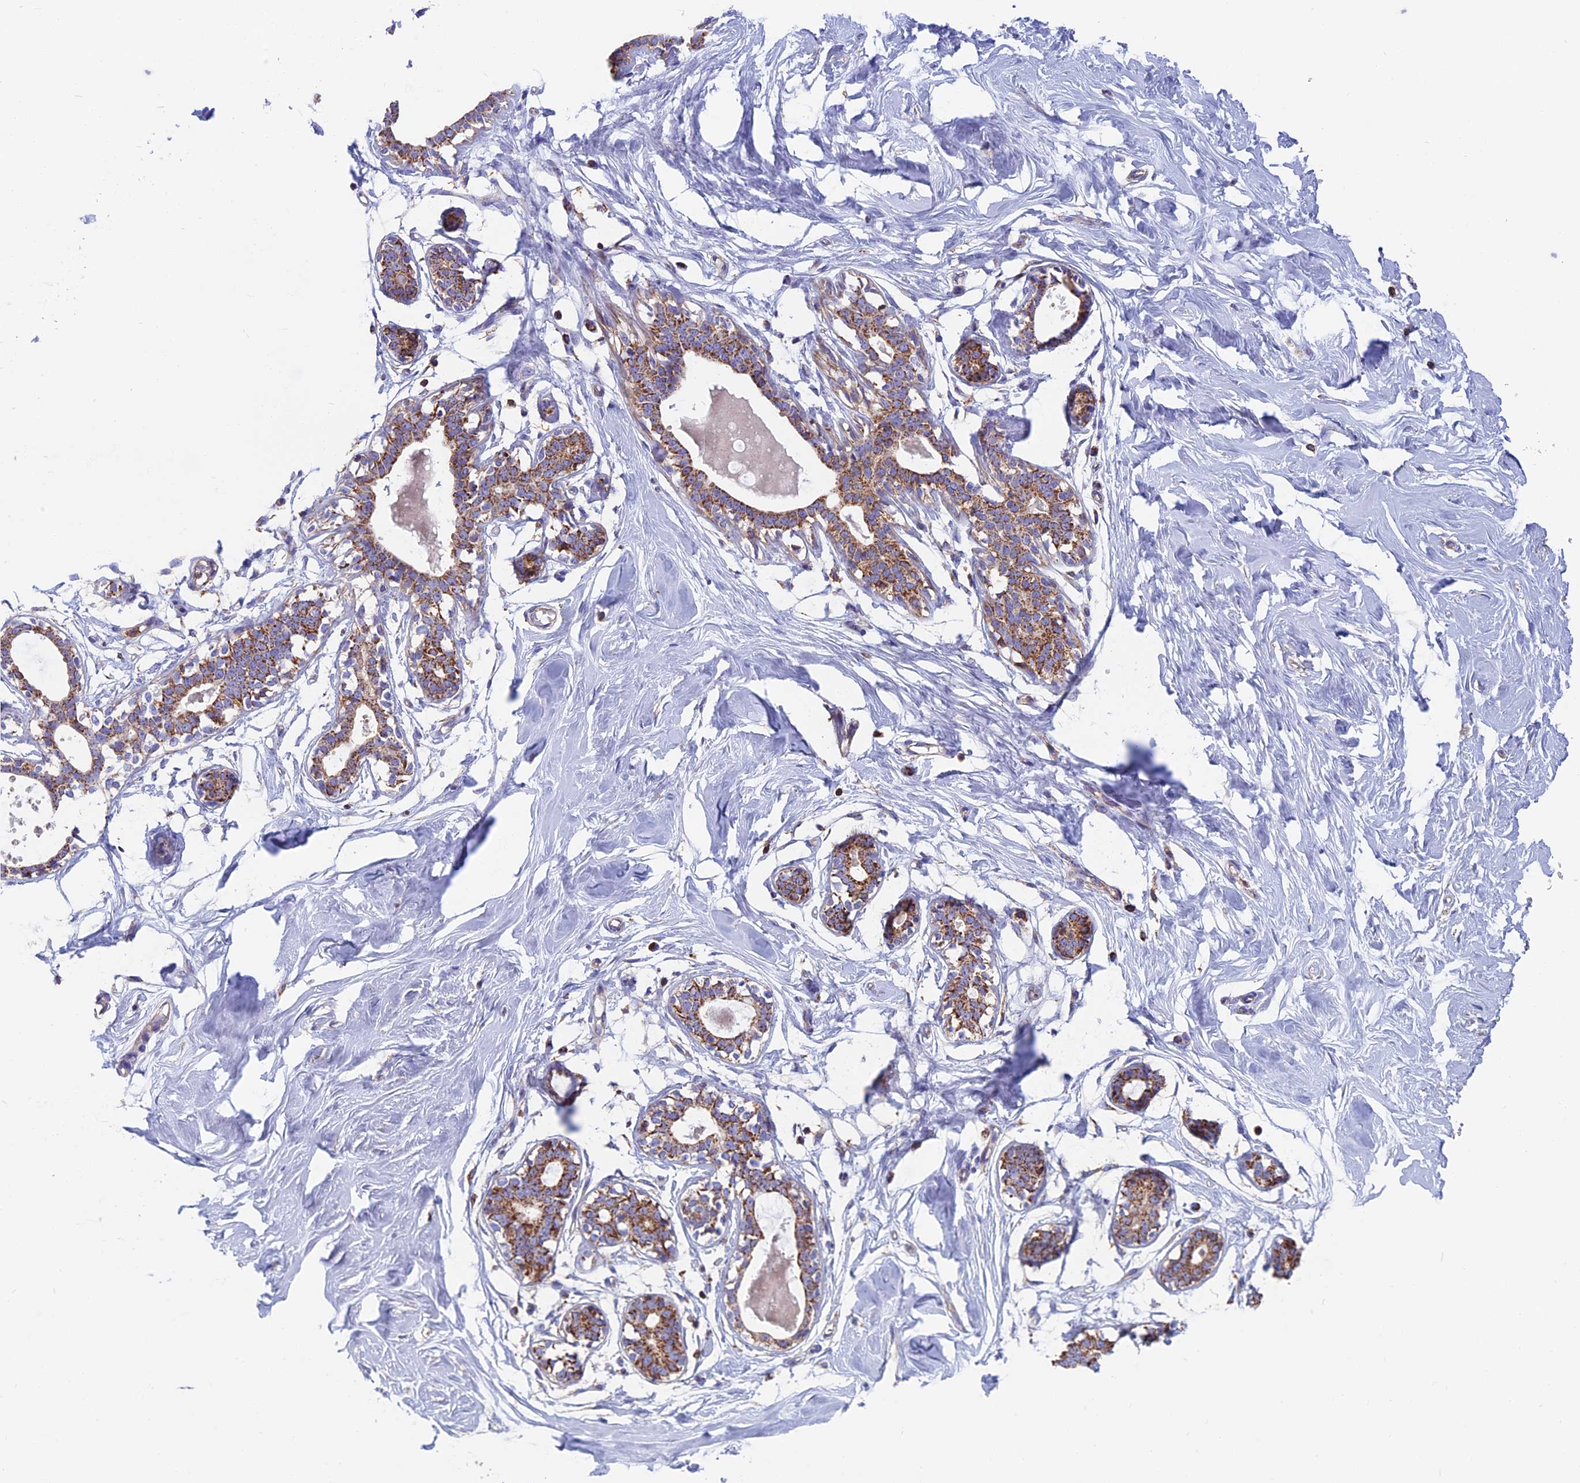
{"staining": {"intensity": "negative", "quantity": "none", "location": "none"}, "tissue": "breast", "cell_type": "Adipocytes", "image_type": "normal", "snomed": [{"axis": "morphology", "description": "Normal tissue, NOS"}, {"axis": "morphology", "description": "Adenoma, NOS"}, {"axis": "topography", "description": "Breast"}], "caption": "Image shows no protein staining in adipocytes of normal breast. Brightfield microscopy of immunohistochemistry stained with DAB (3,3'-diaminobenzidine) (brown) and hematoxylin (blue), captured at high magnification.", "gene": "HSD17B8", "patient": {"sex": "female", "age": 23}}